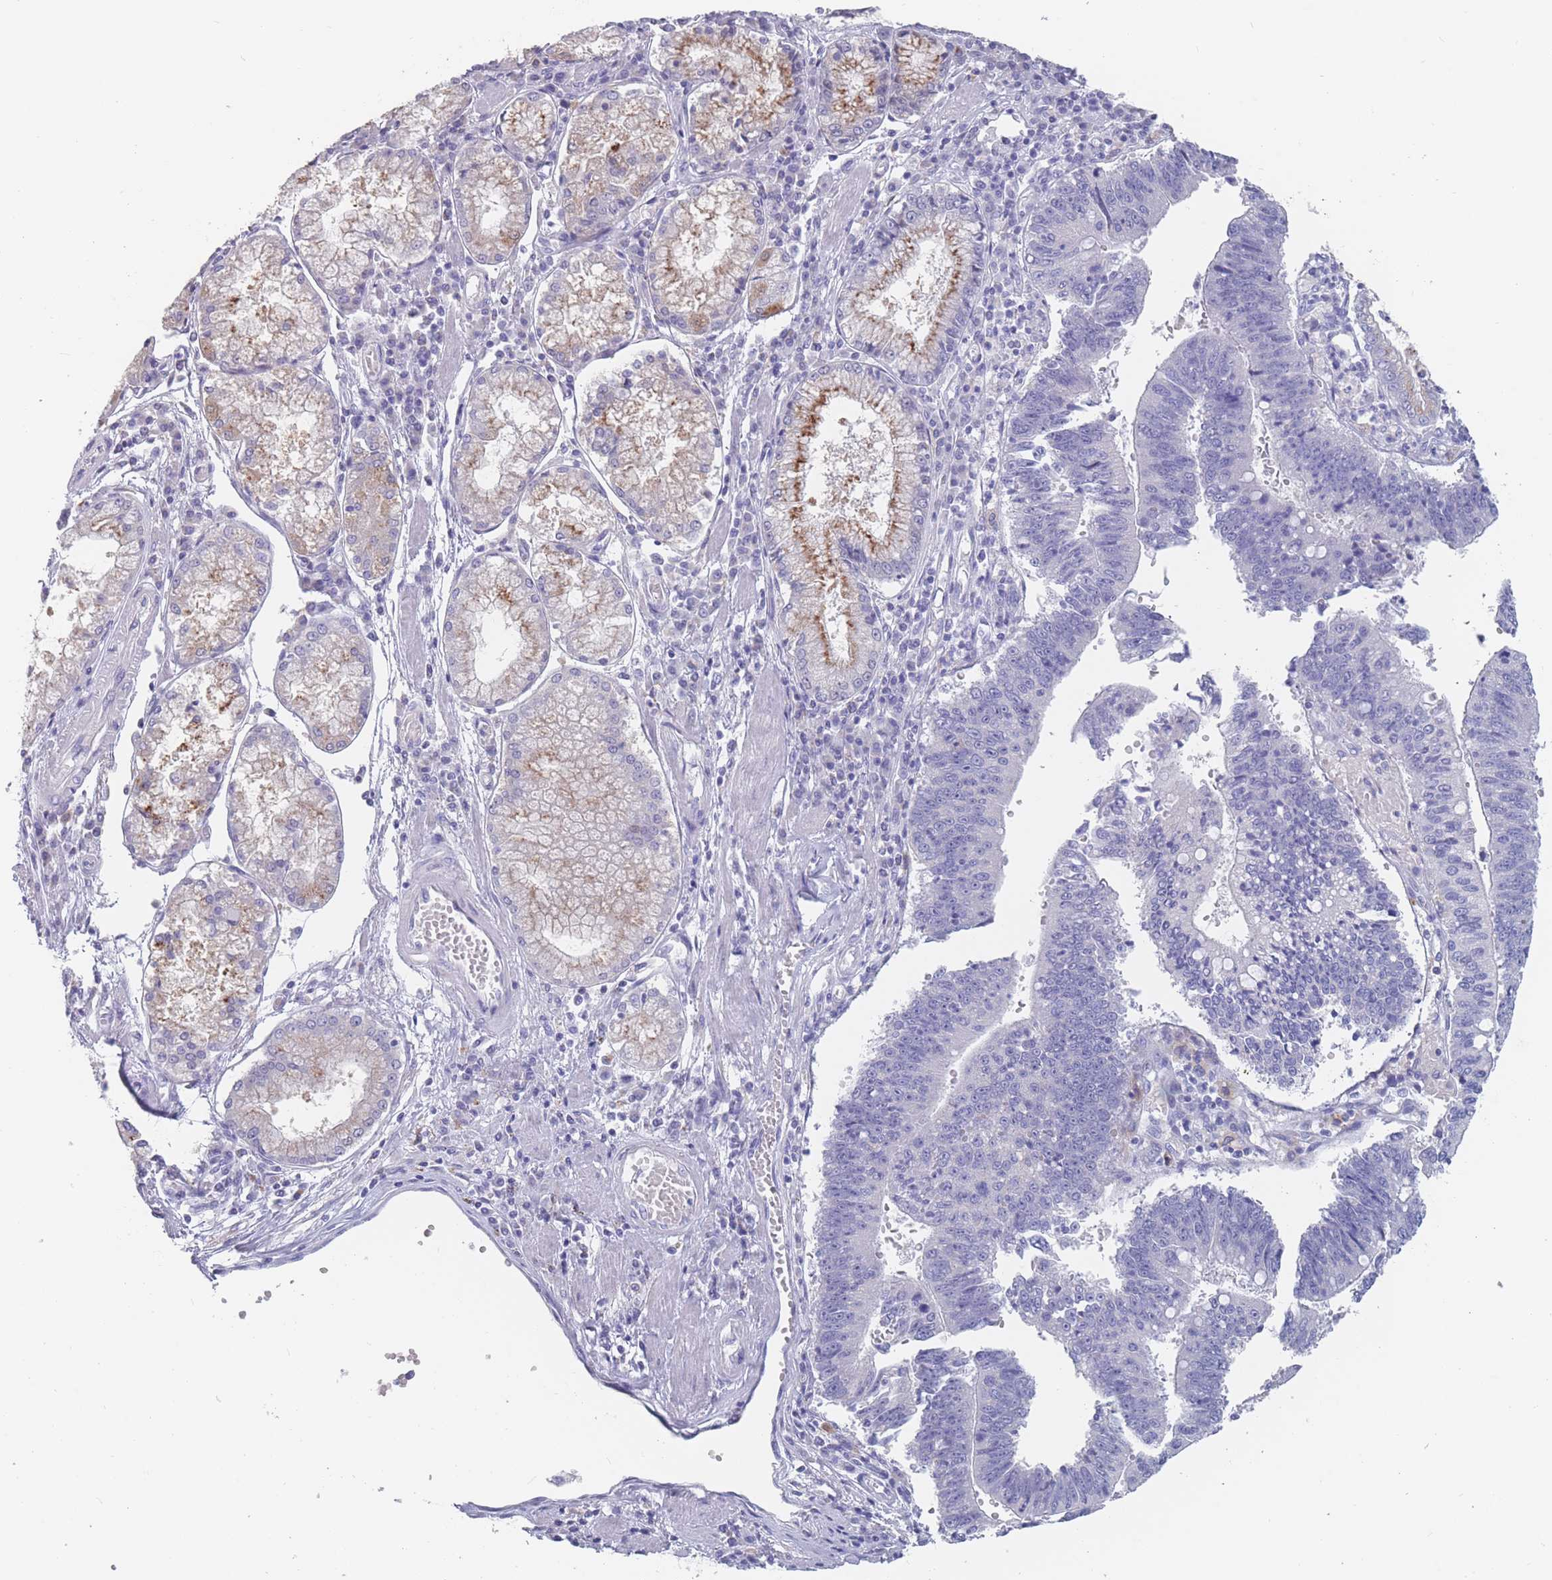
{"staining": {"intensity": "negative", "quantity": "none", "location": "none"}, "tissue": "stomach cancer", "cell_type": "Tumor cells", "image_type": "cancer", "snomed": [{"axis": "morphology", "description": "Adenocarcinoma, NOS"}, {"axis": "topography", "description": "Stomach"}], "caption": "This is an immunohistochemistry micrograph of stomach cancer. There is no staining in tumor cells.", "gene": "CYP51A1", "patient": {"sex": "male", "age": 59}}